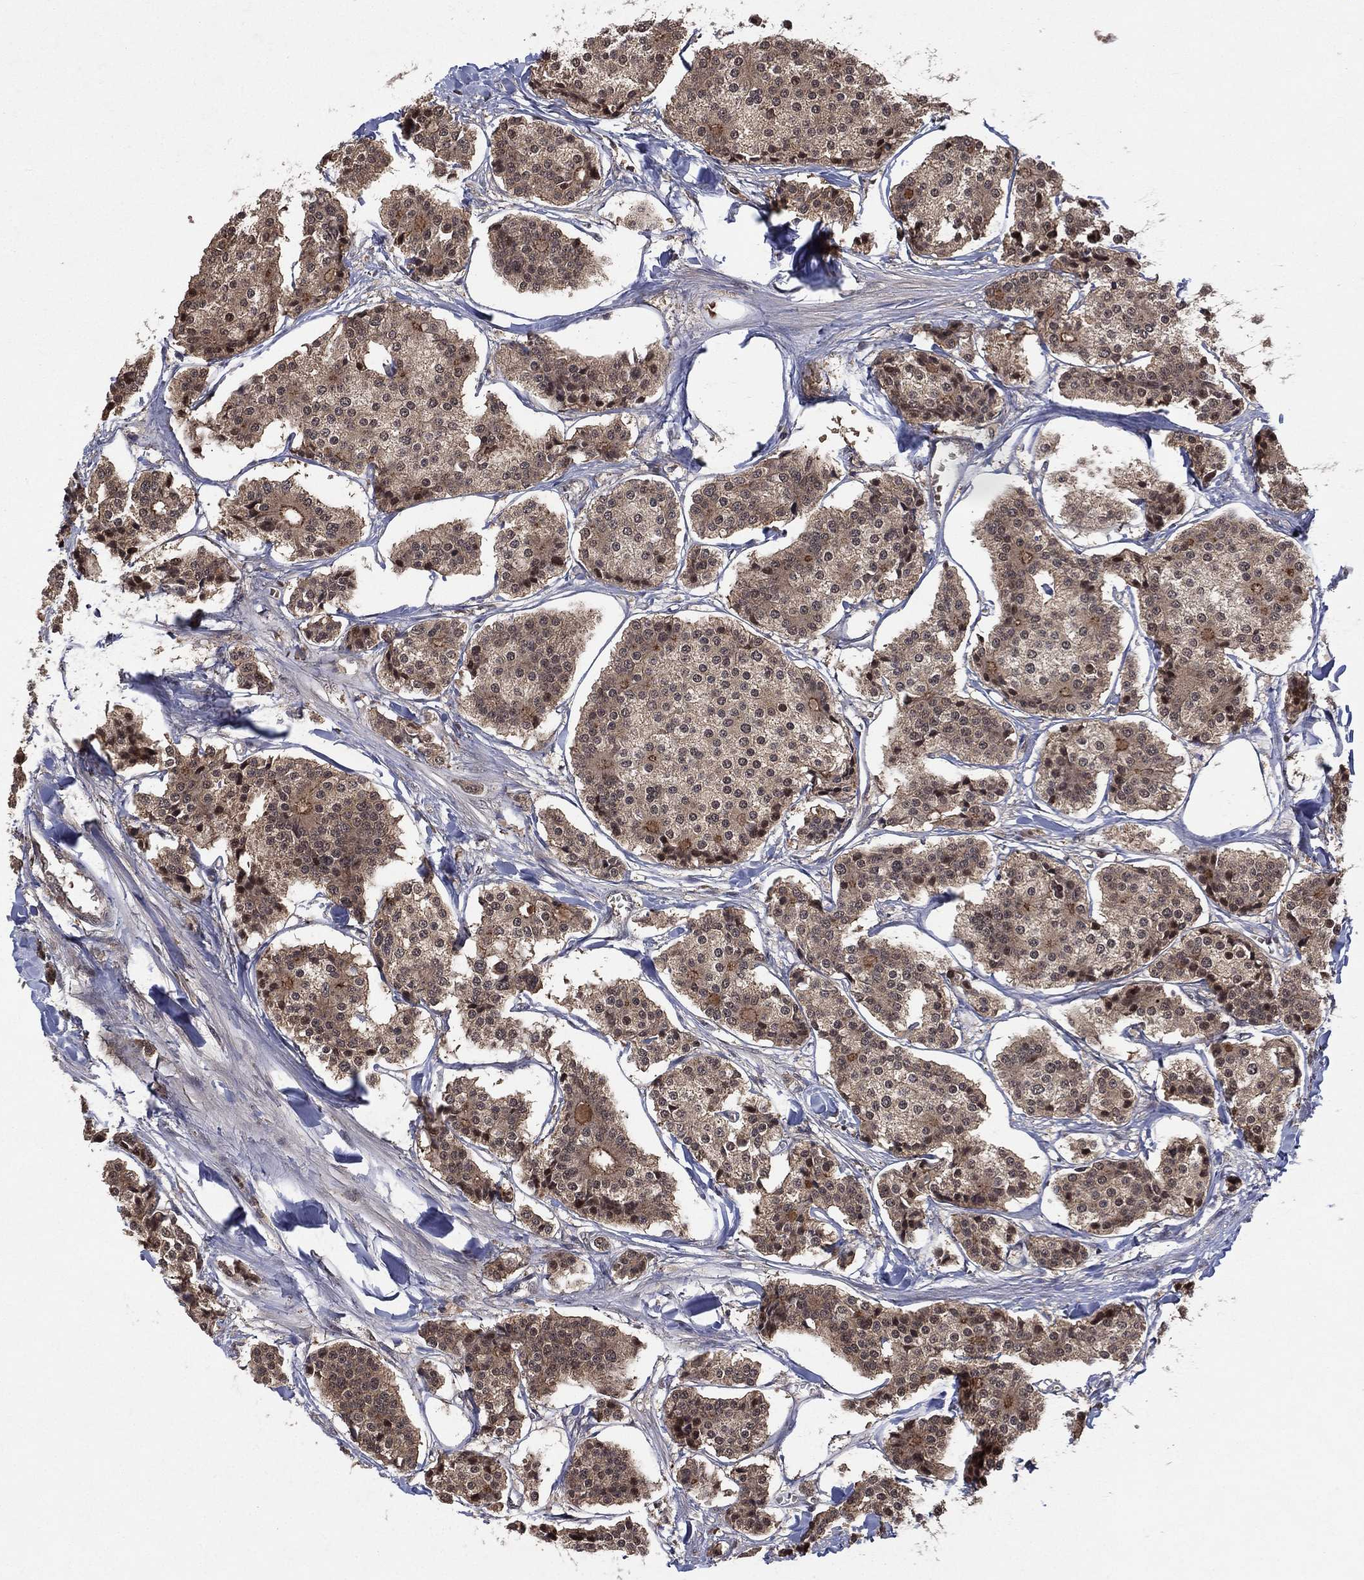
{"staining": {"intensity": "weak", "quantity": "<25%", "location": "cytoplasmic/membranous,nuclear"}, "tissue": "carcinoid", "cell_type": "Tumor cells", "image_type": "cancer", "snomed": [{"axis": "morphology", "description": "Carcinoid, malignant, NOS"}, {"axis": "topography", "description": "Small intestine"}], "caption": "Immunohistochemistry (IHC) image of neoplastic tissue: human carcinoid stained with DAB (3,3'-diaminobenzidine) exhibits no significant protein expression in tumor cells.", "gene": "ATG4B", "patient": {"sex": "female", "age": 65}}